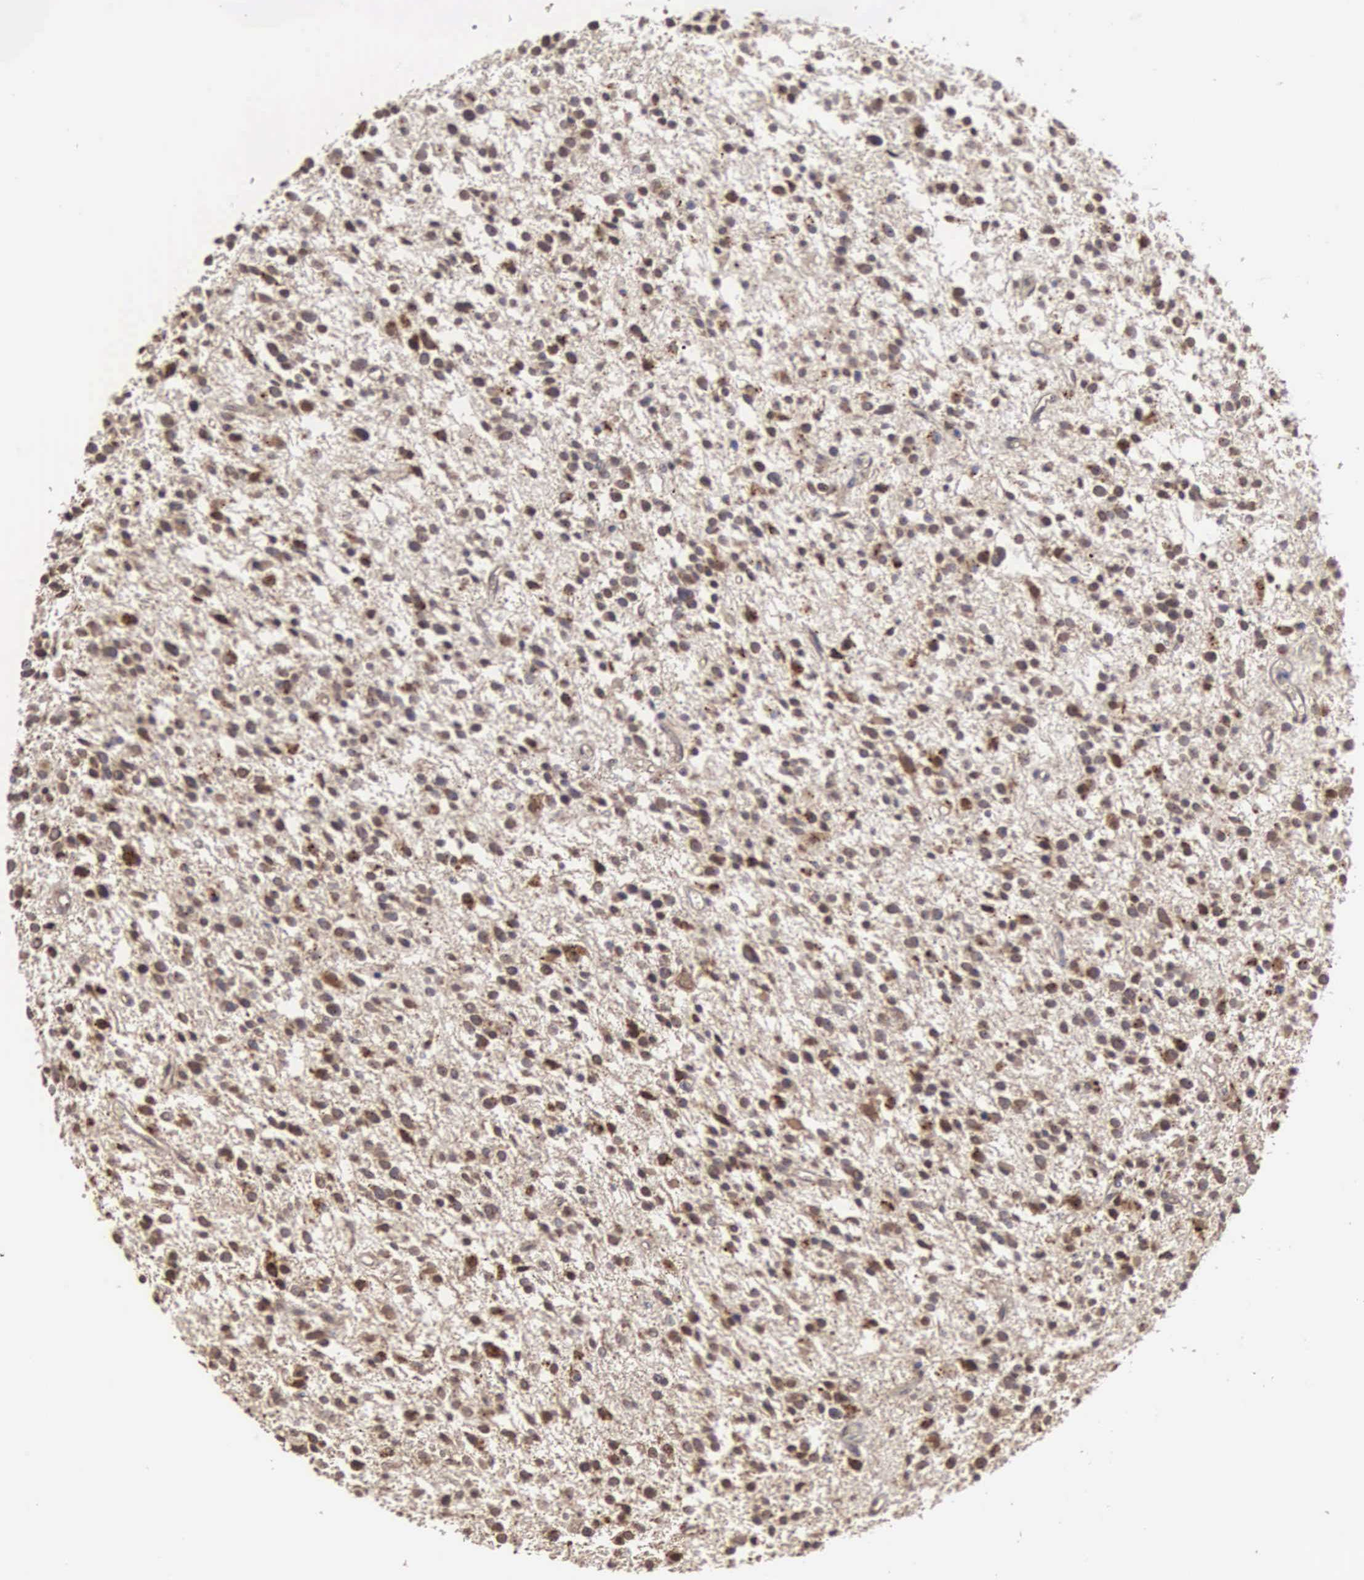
{"staining": {"intensity": "moderate", "quantity": "25%-75%", "location": "cytoplasmic/membranous"}, "tissue": "glioma", "cell_type": "Tumor cells", "image_type": "cancer", "snomed": [{"axis": "morphology", "description": "Glioma, malignant, Low grade"}, {"axis": "topography", "description": "Brain"}], "caption": "Malignant low-grade glioma stained with DAB immunohistochemistry (IHC) reveals medium levels of moderate cytoplasmic/membranous positivity in about 25%-75% of tumor cells.", "gene": "AMN", "patient": {"sex": "female", "age": 36}}